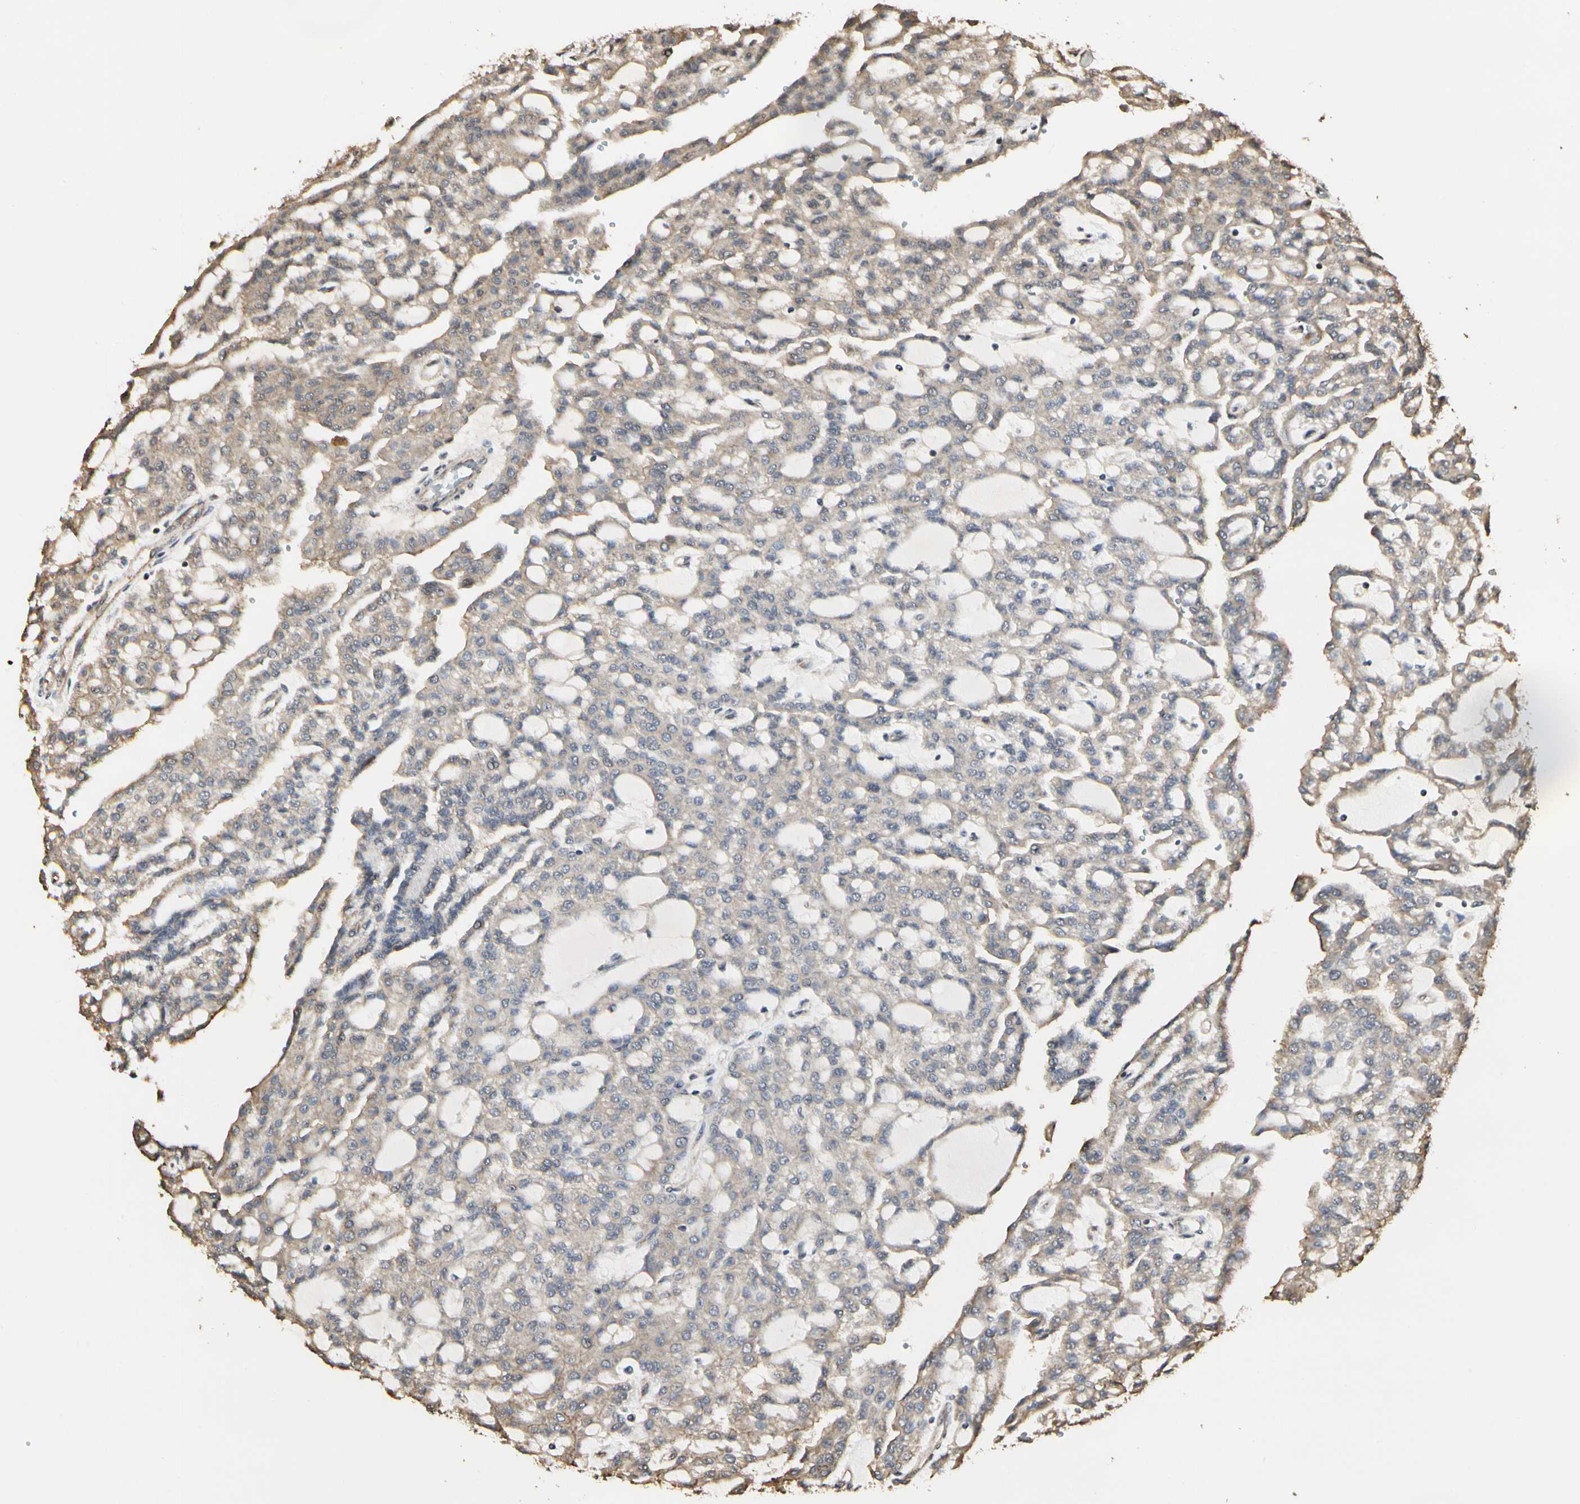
{"staining": {"intensity": "weak", "quantity": ">75%", "location": "cytoplasmic/membranous"}, "tissue": "renal cancer", "cell_type": "Tumor cells", "image_type": "cancer", "snomed": [{"axis": "morphology", "description": "Adenocarcinoma, NOS"}, {"axis": "topography", "description": "Kidney"}], "caption": "Weak cytoplasmic/membranous staining is appreciated in approximately >75% of tumor cells in renal cancer.", "gene": "TAOK1", "patient": {"sex": "male", "age": 63}}